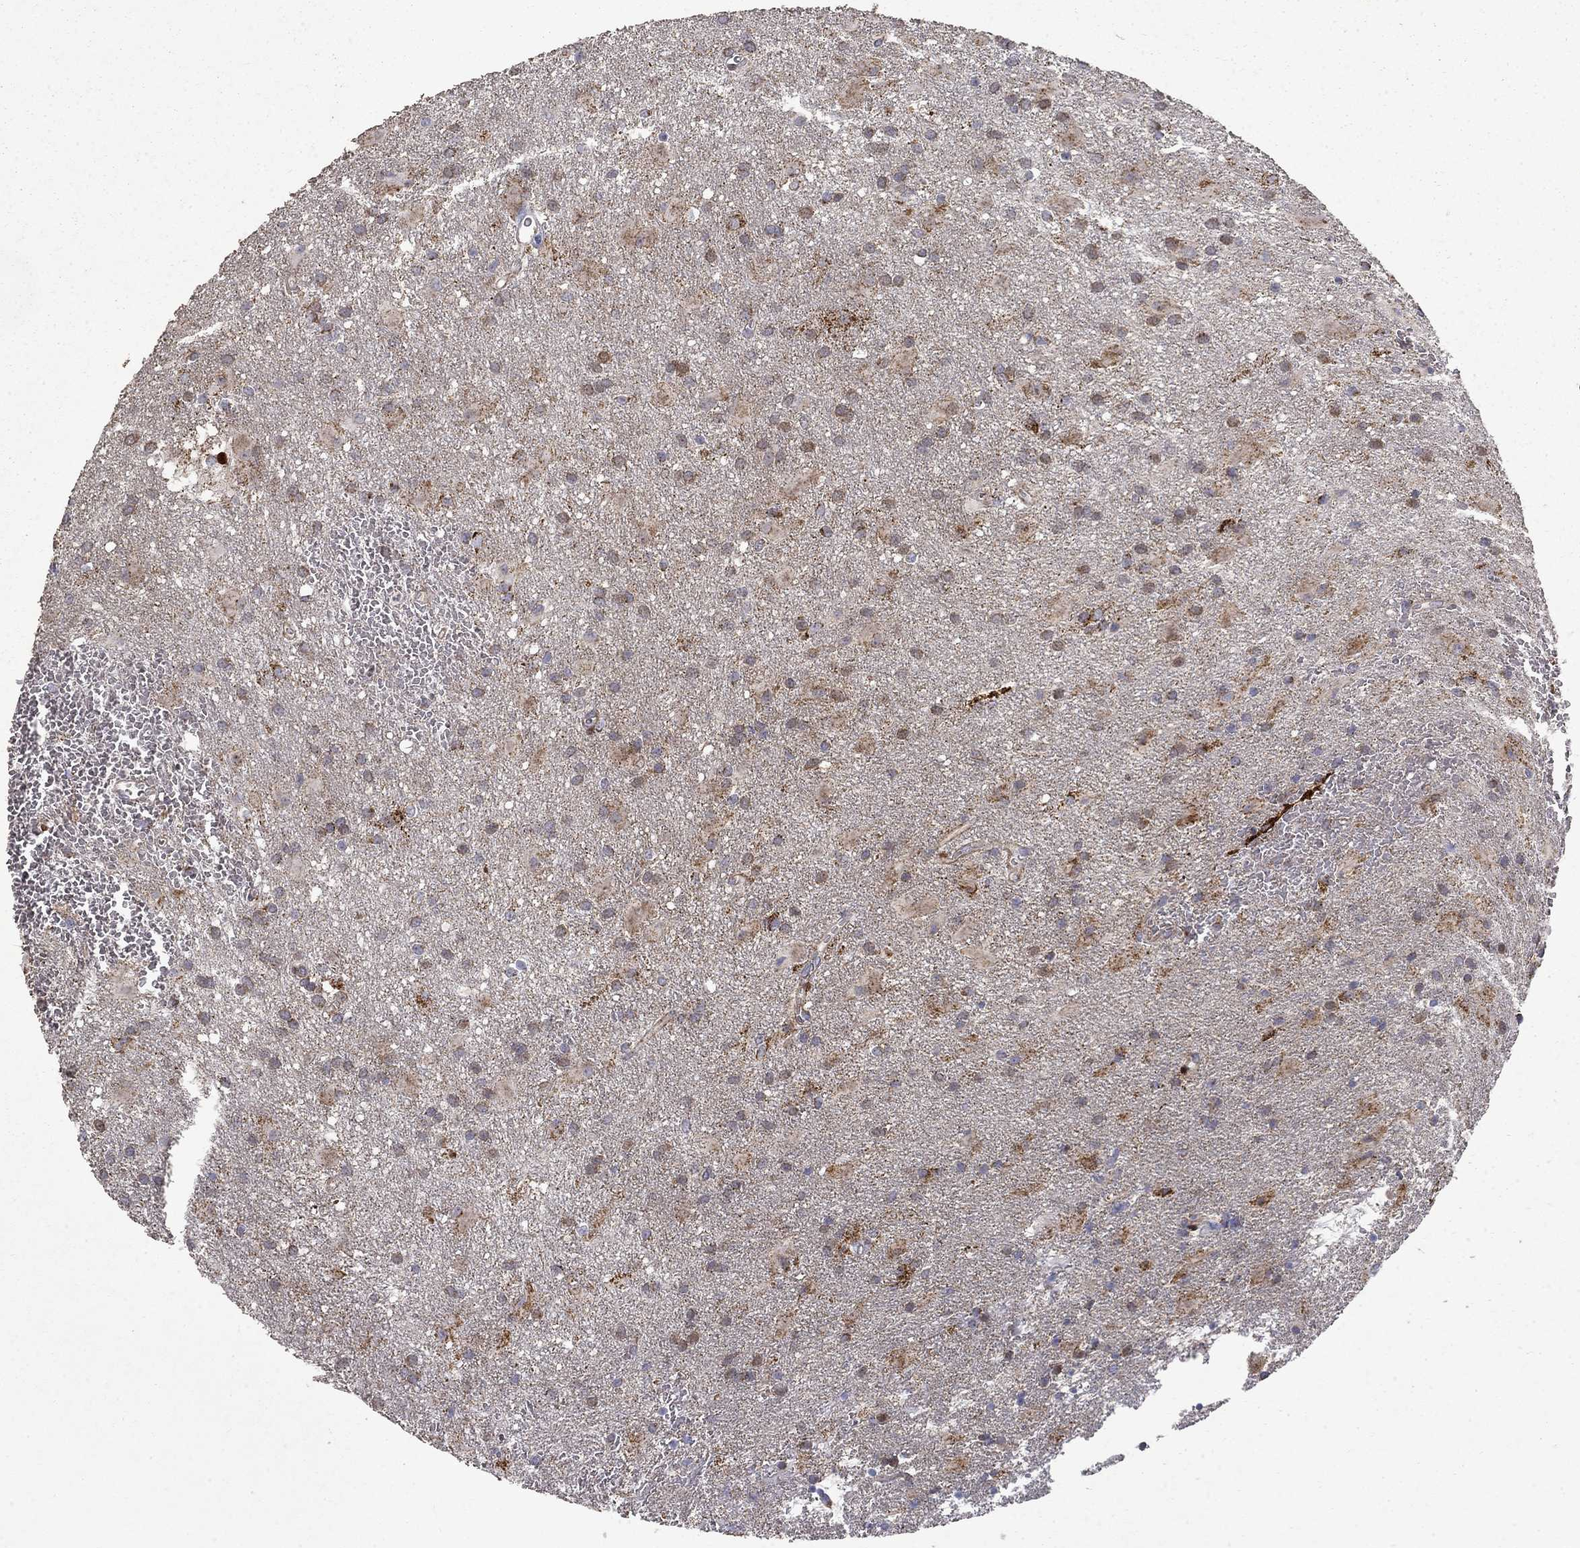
{"staining": {"intensity": "negative", "quantity": "none", "location": "none"}, "tissue": "glioma", "cell_type": "Tumor cells", "image_type": "cancer", "snomed": [{"axis": "morphology", "description": "Glioma, malignant, Low grade"}, {"axis": "topography", "description": "Brain"}], "caption": "Tumor cells show no significant positivity in malignant glioma (low-grade). (Stains: DAB (3,3'-diaminobenzidine) immunohistochemistry with hematoxylin counter stain, Microscopy: brightfield microscopy at high magnification).", "gene": "PCBP3", "patient": {"sex": "male", "age": 58}}